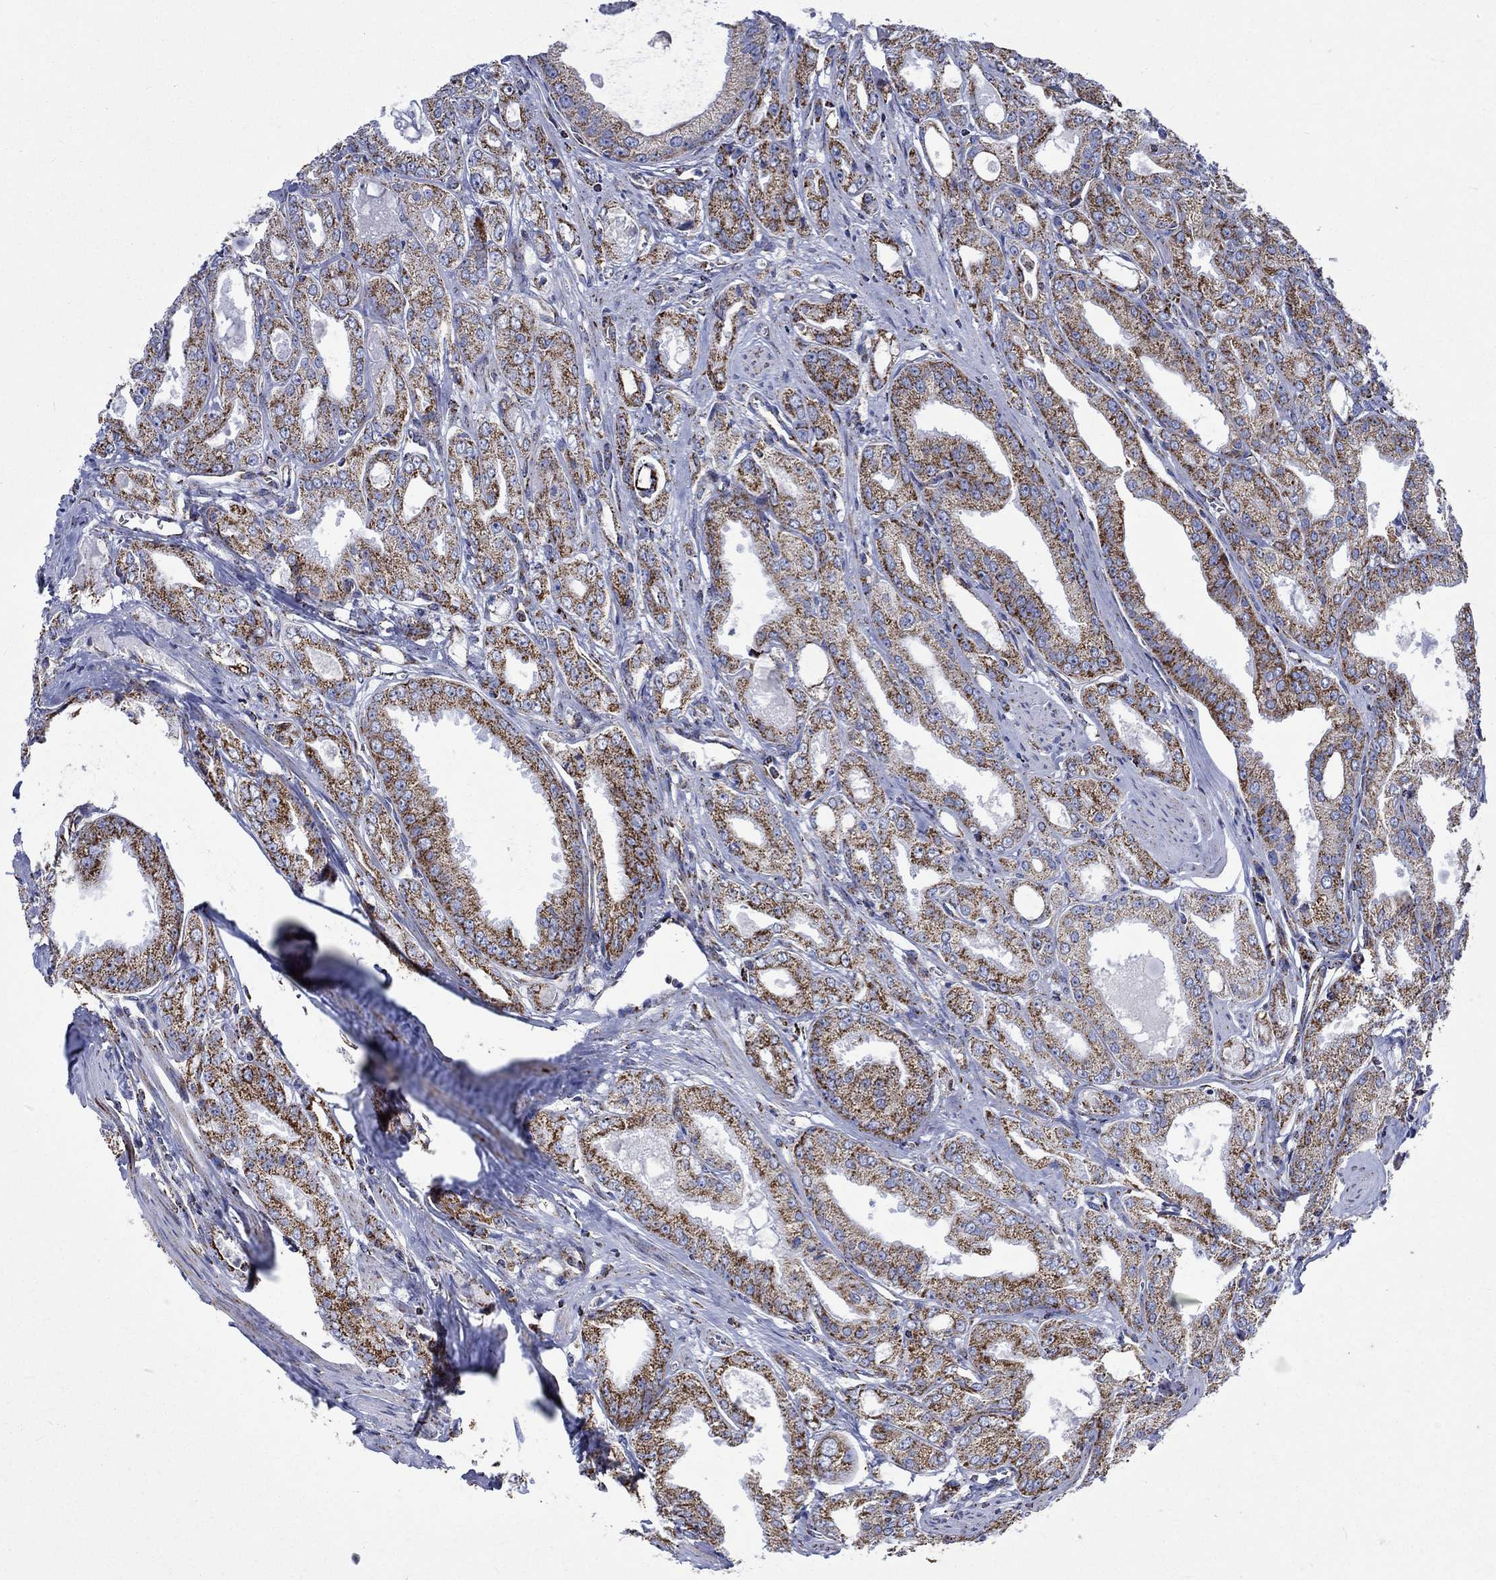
{"staining": {"intensity": "strong", "quantity": "25%-75%", "location": "cytoplasmic/membranous"}, "tissue": "prostate cancer", "cell_type": "Tumor cells", "image_type": "cancer", "snomed": [{"axis": "morphology", "description": "Adenocarcinoma, NOS"}, {"axis": "morphology", "description": "Adenocarcinoma, High grade"}, {"axis": "topography", "description": "Prostate"}], "caption": "Tumor cells display high levels of strong cytoplasmic/membranous positivity in about 25%-75% of cells in prostate cancer.", "gene": "RCE1", "patient": {"sex": "male", "age": 70}}